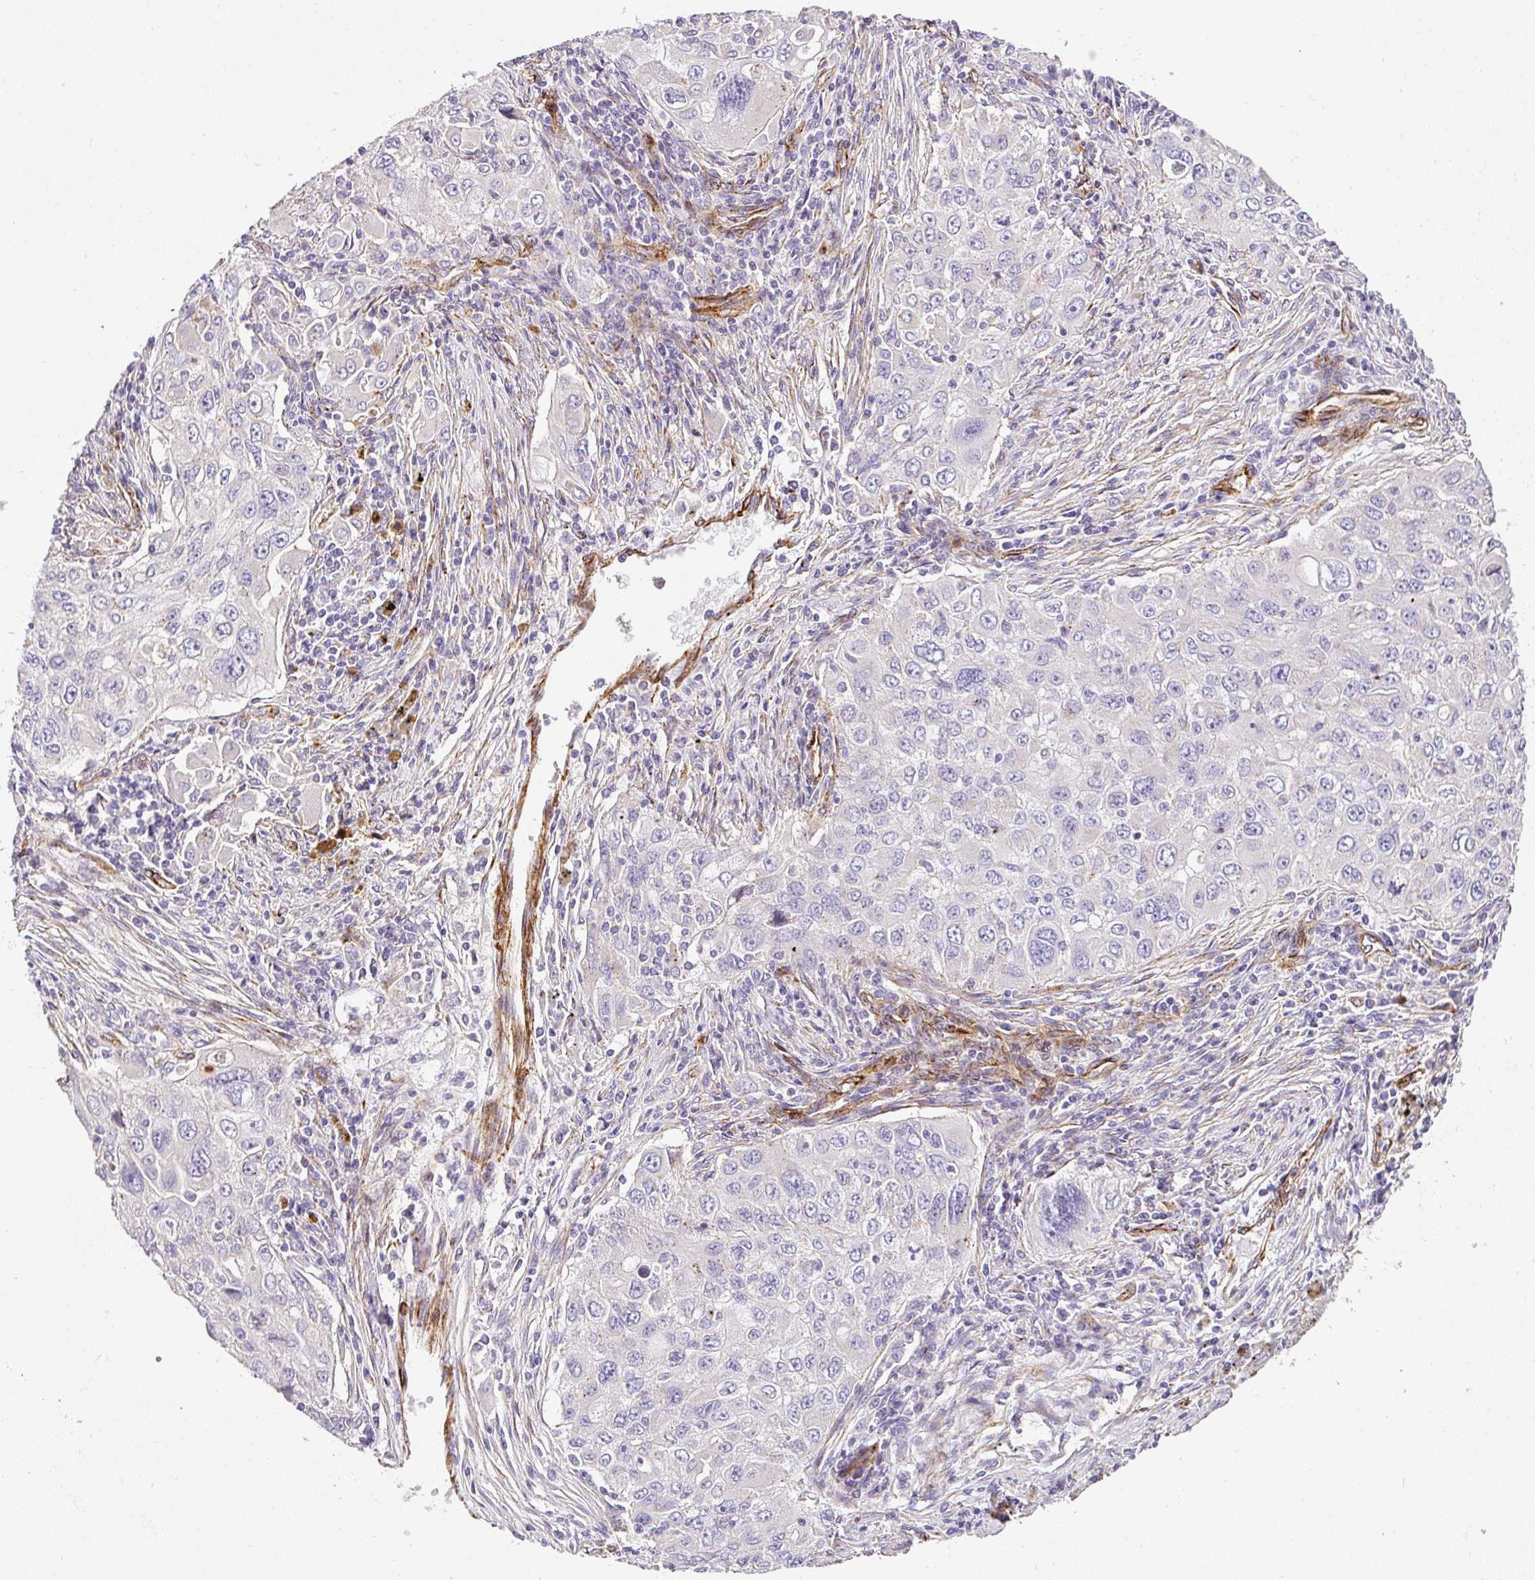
{"staining": {"intensity": "negative", "quantity": "none", "location": "none"}, "tissue": "lung cancer", "cell_type": "Tumor cells", "image_type": "cancer", "snomed": [{"axis": "morphology", "description": "Adenocarcinoma, NOS"}, {"axis": "morphology", "description": "Adenocarcinoma, metastatic, NOS"}, {"axis": "topography", "description": "Lymph node"}, {"axis": "topography", "description": "Lung"}], "caption": "IHC photomicrograph of neoplastic tissue: lung cancer (adenocarcinoma) stained with DAB (3,3'-diaminobenzidine) demonstrates no significant protein staining in tumor cells. (Brightfield microscopy of DAB IHC at high magnification).", "gene": "SLC25A17", "patient": {"sex": "female", "age": 42}}